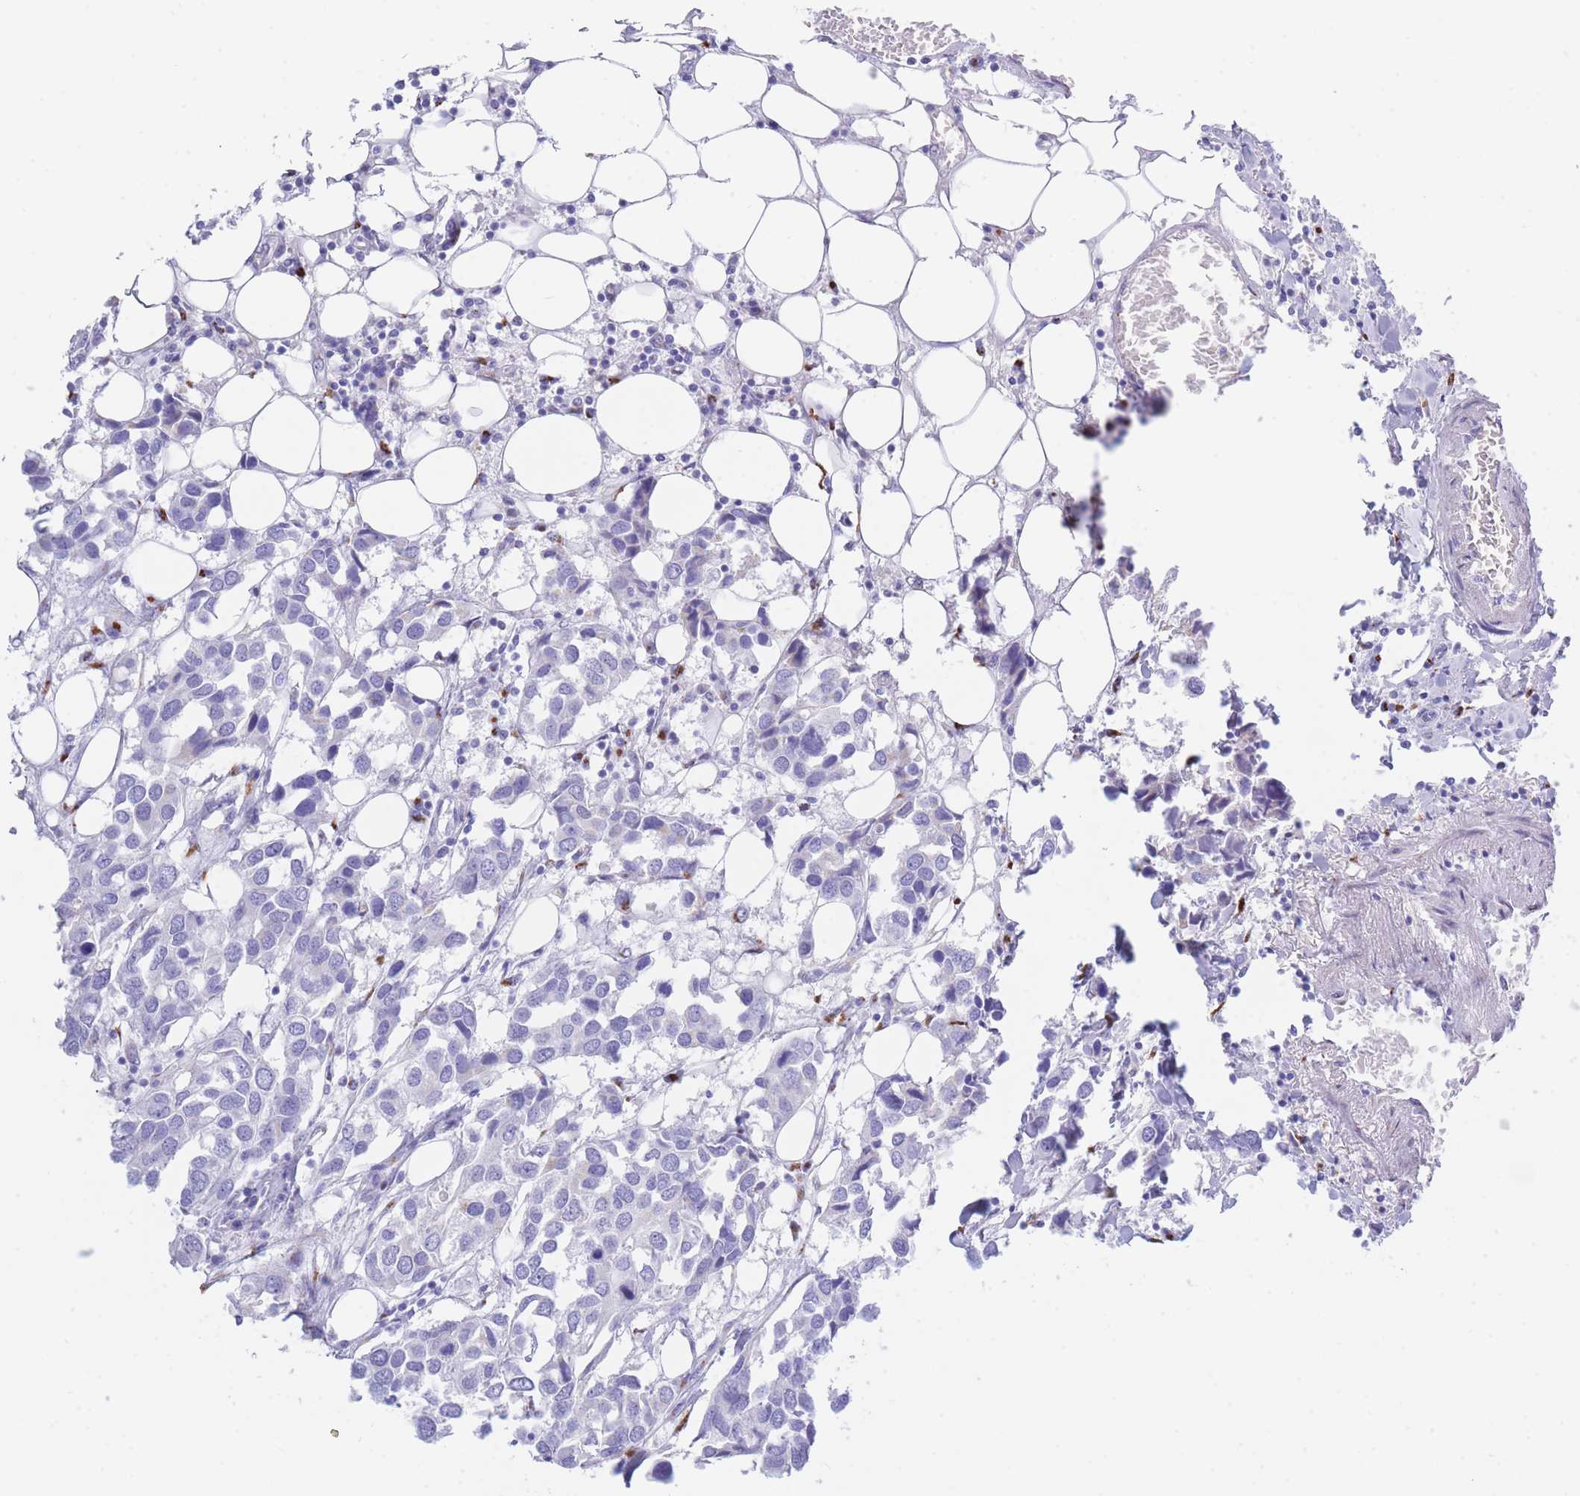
{"staining": {"intensity": "negative", "quantity": "none", "location": "none"}, "tissue": "breast cancer", "cell_type": "Tumor cells", "image_type": "cancer", "snomed": [{"axis": "morphology", "description": "Duct carcinoma"}, {"axis": "topography", "description": "Breast"}], "caption": "DAB (3,3'-diaminobenzidine) immunohistochemical staining of breast intraductal carcinoma shows no significant expression in tumor cells.", "gene": "FAM3C", "patient": {"sex": "female", "age": 83}}